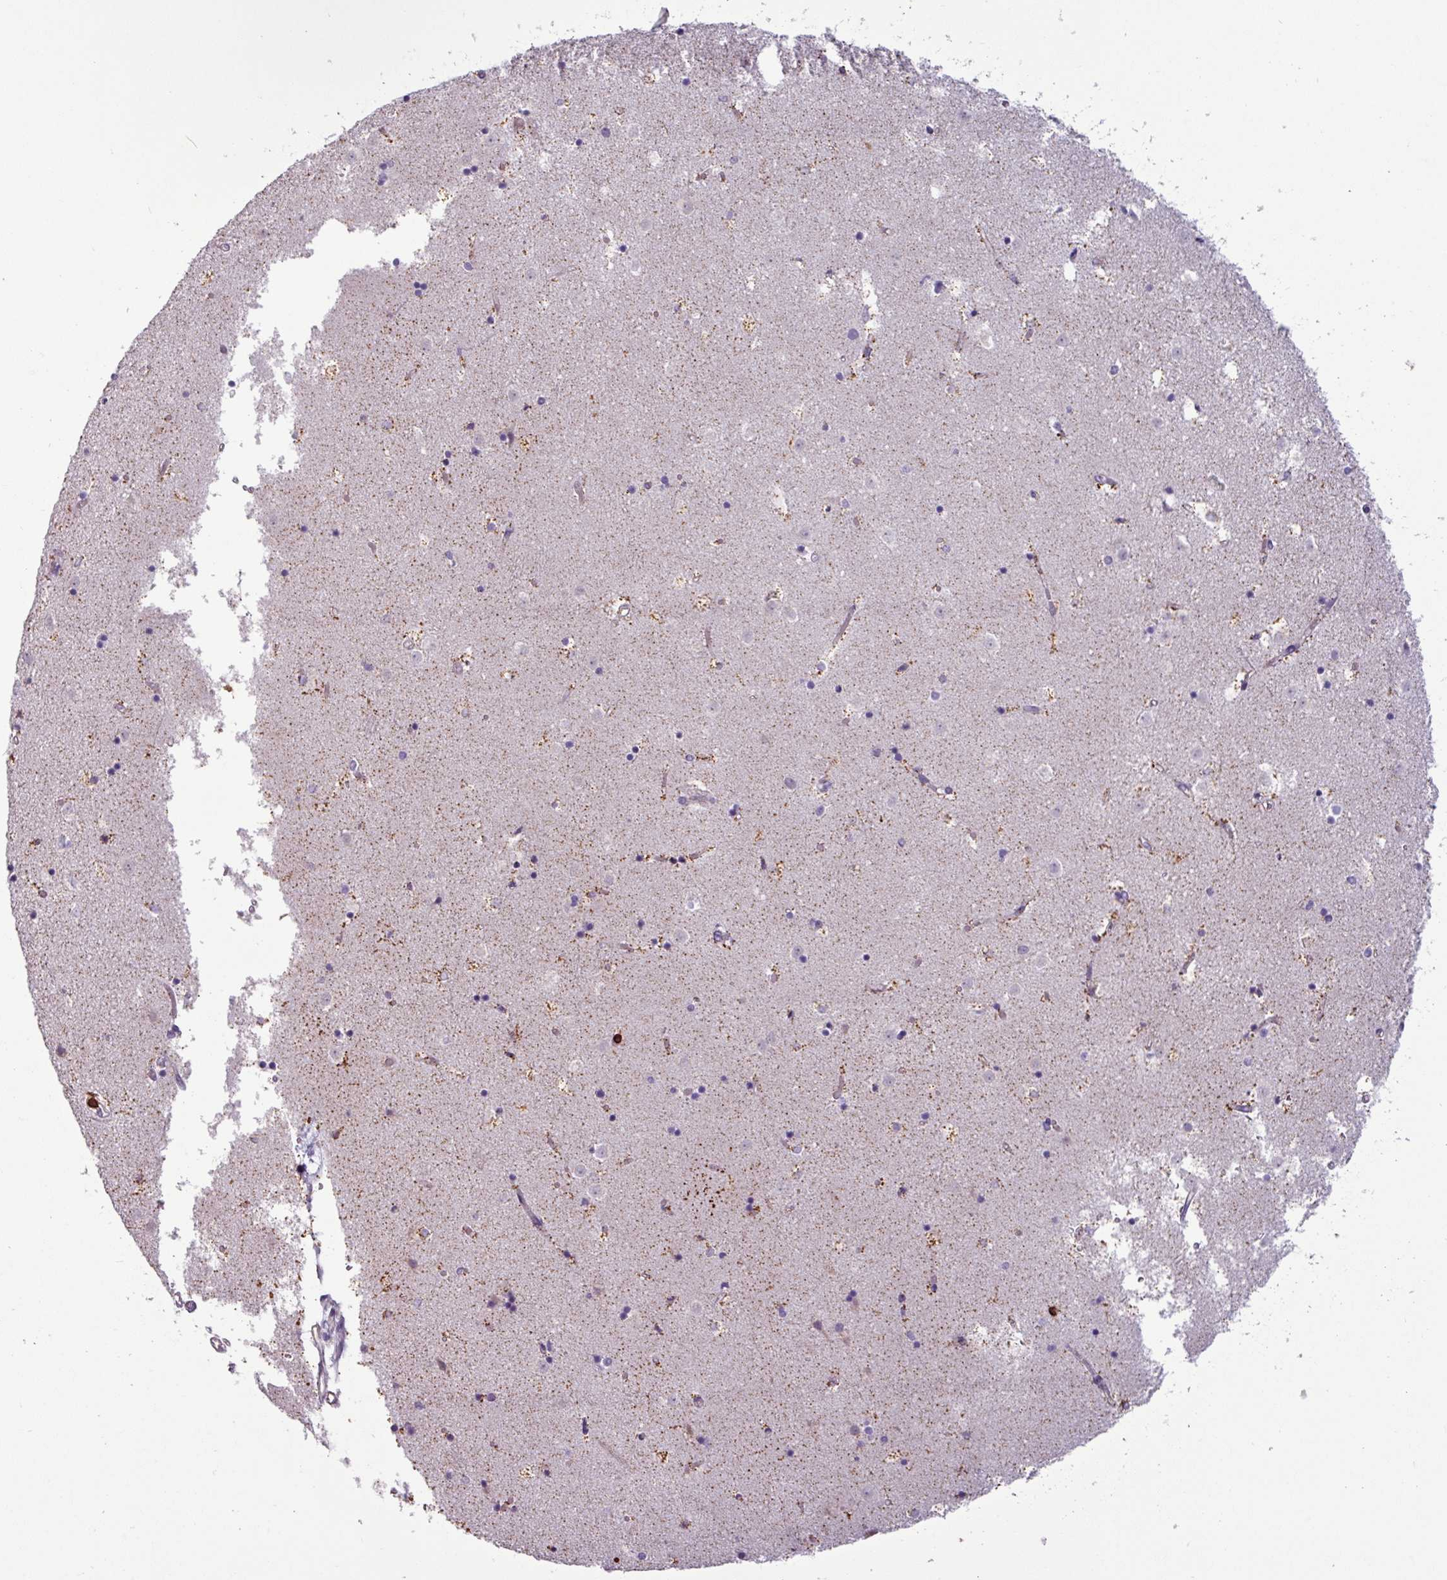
{"staining": {"intensity": "moderate", "quantity": "<25%", "location": "cytoplasmic/membranous"}, "tissue": "caudate", "cell_type": "Glial cells", "image_type": "normal", "snomed": [{"axis": "morphology", "description": "Normal tissue, NOS"}, {"axis": "topography", "description": "Lateral ventricle wall"}], "caption": "IHC (DAB) staining of benign human caudate reveals moderate cytoplasmic/membranous protein staining in about <25% of glial cells.", "gene": "CD8A", "patient": {"sex": "female", "age": 52}}